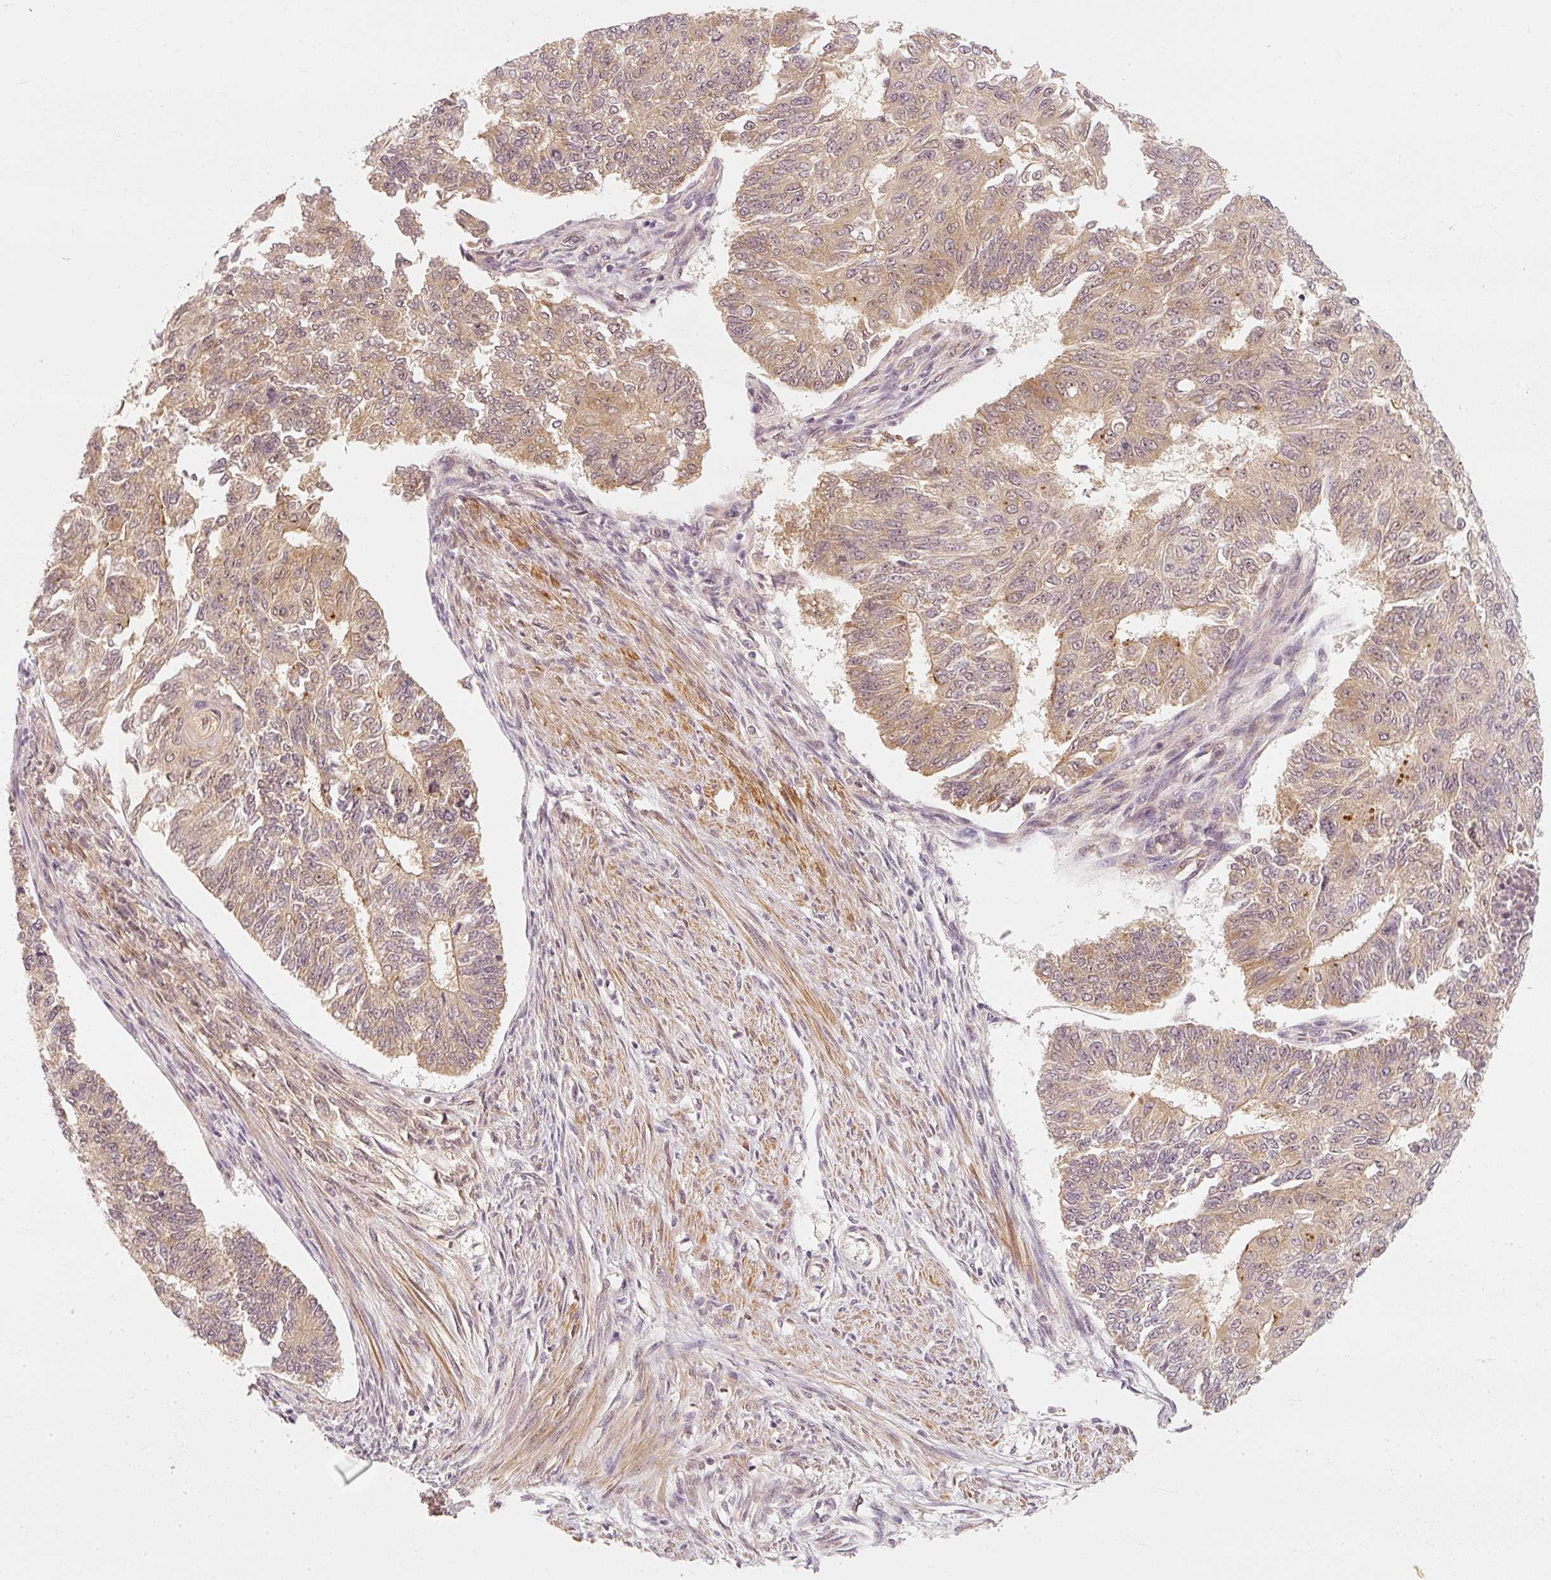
{"staining": {"intensity": "weak", "quantity": "25%-75%", "location": "cytoplasmic/membranous"}, "tissue": "endometrial cancer", "cell_type": "Tumor cells", "image_type": "cancer", "snomed": [{"axis": "morphology", "description": "Adenocarcinoma, NOS"}, {"axis": "topography", "description": "Endometrium"}], "caption": "Protein analysis of adenocarcinoma (endometrial) tissue displays weak cytoplasmic/membranous expression in about 25%-75% of tumor cells. (DAB (3,3'-diaminobenzidine) = brown stain, brightfield microscopy at high magnification).", "gene": "EEF1A2", "patient": {"sex": "female", "age": 32}}